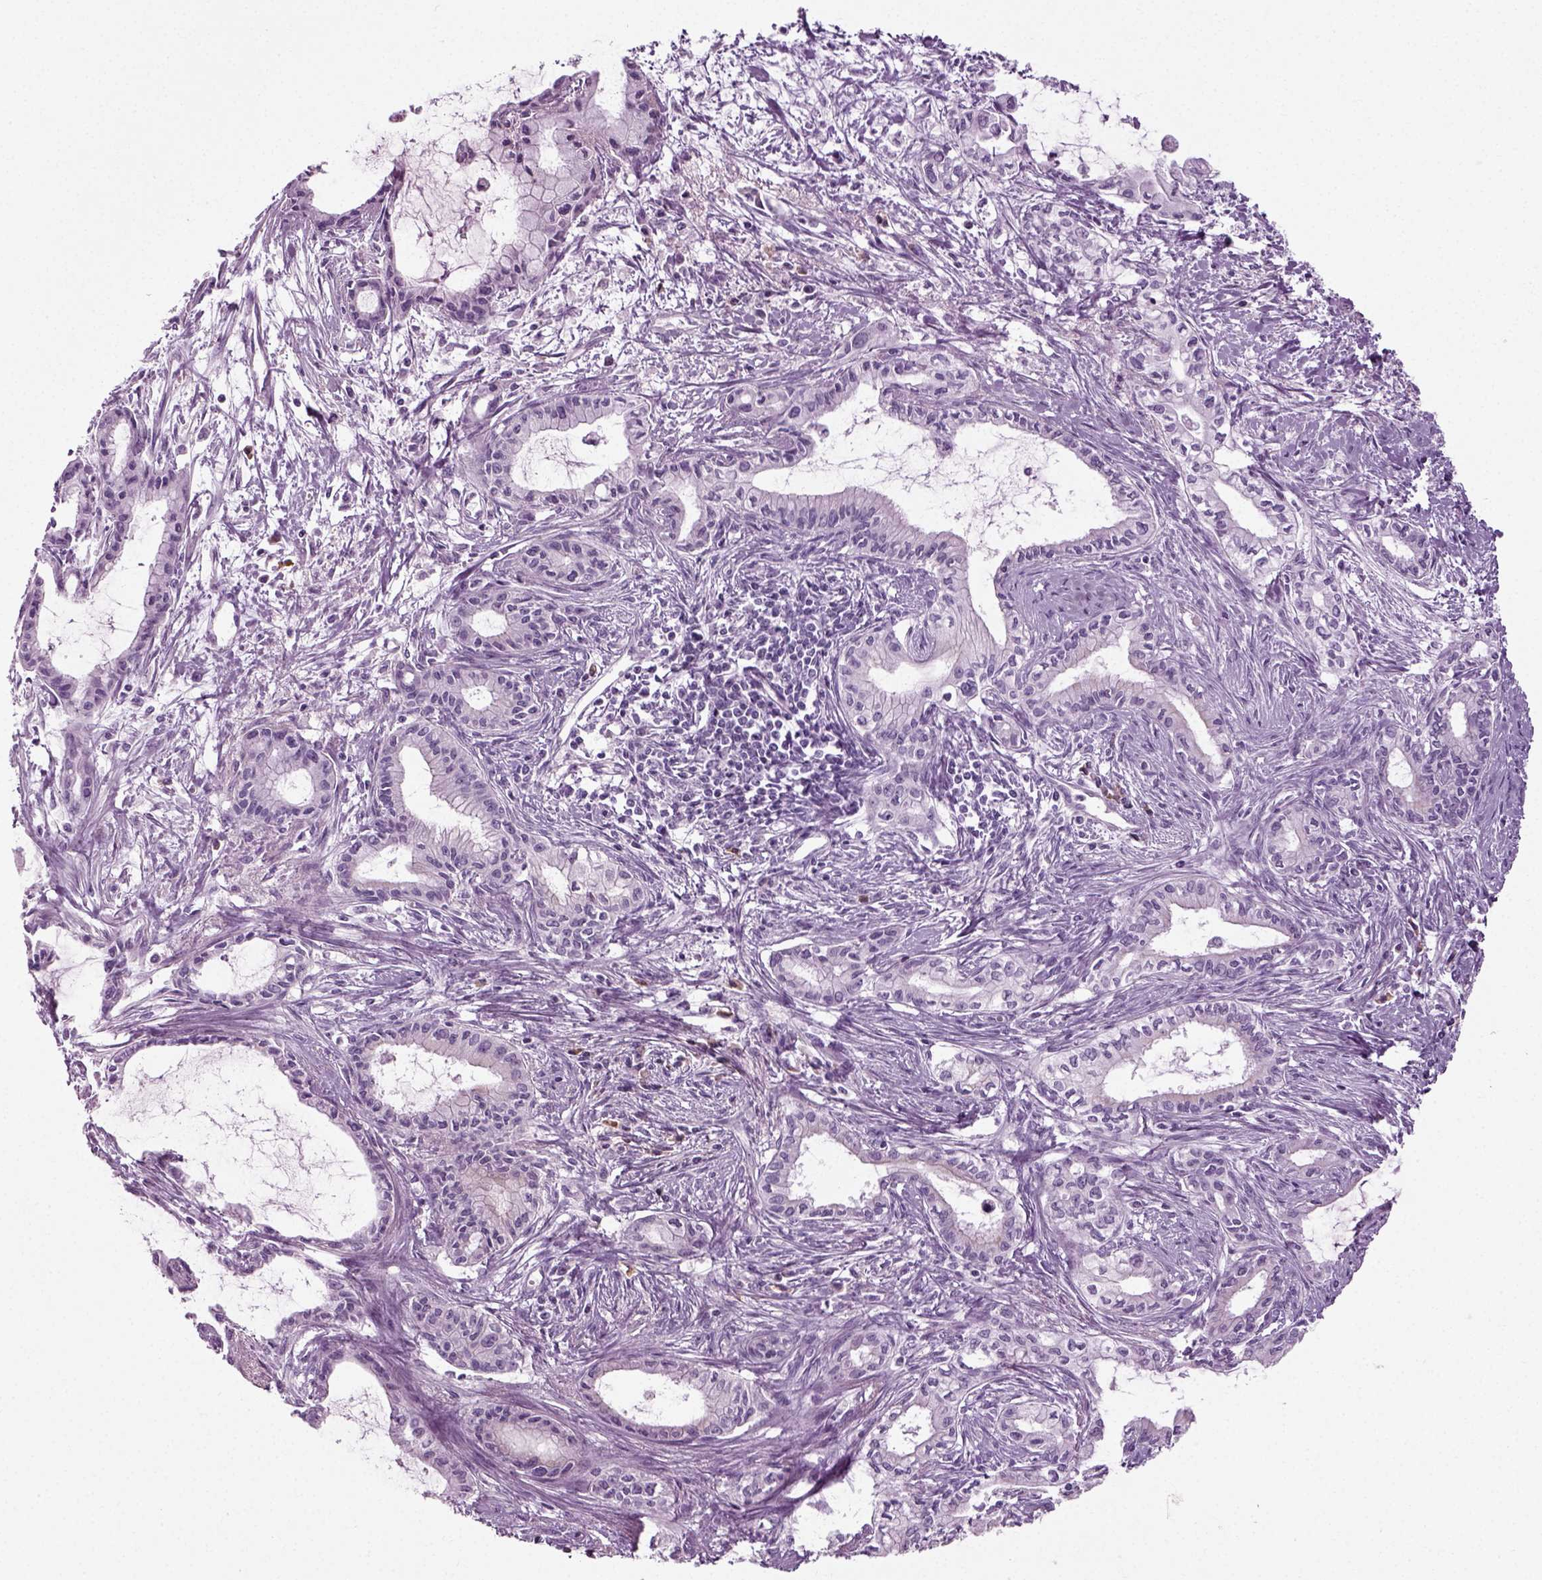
{"staining": {"intensity": "negative", "quantity": "none", "location": "none"}, "tissue": "pancreatic cancer", "cell_type": "Tumor cells", "image_type": "cancer", "snomed": [{"axis": "morphology", "description": "Adenocarcinoma, NOS"}, {"axis": "topography", "description": "Pancreas"}], "caption": "The micrograph displays no significant positivity in tumor cells of pancreatic cancer (adenocarcinoma). (DAB (3,3'-diaminobenzidine) IHC, high magnification).", "gene": "PRLH", "patient": {"sex": "male", "age": 48}}